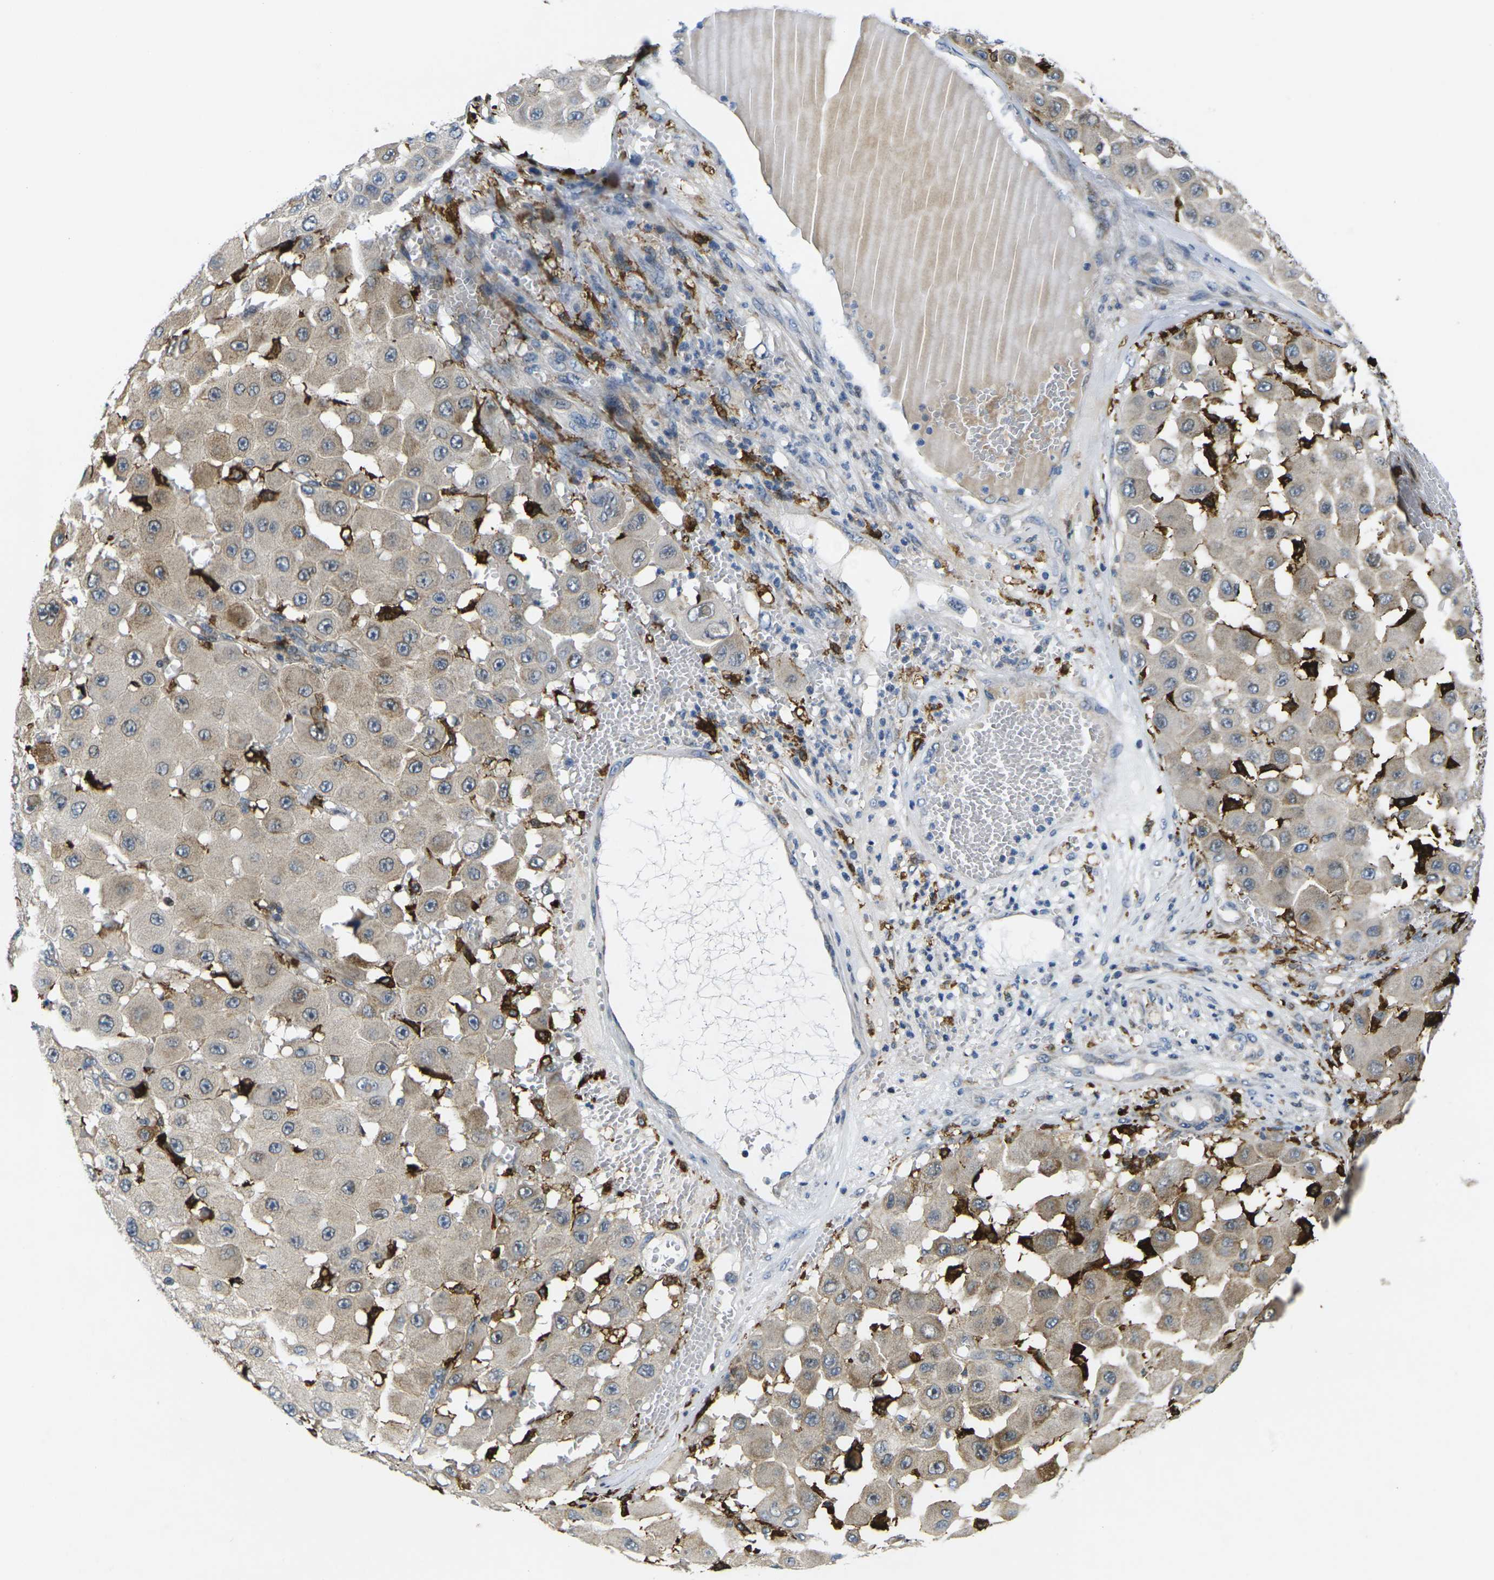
{"staining": {"intensity": "weak", "quantity": ">75%", "location": "cytoplasmic/membranous"}, "tissue": "melanoma", "cell_type": "Tumor cells", "image_type": "cancer", "snomed": [{"axis": "morphology", "description": "Malignant melanoma, NOS"}, {"axis": "topography", "description": "Skin"}], "caption": "Tumor cells exhibit weak cytoplasmic/membranous expression in about >75% of cells in melanoma.", "gene": "ROBO2", "patient": {"sex": "female", "age": 81}}